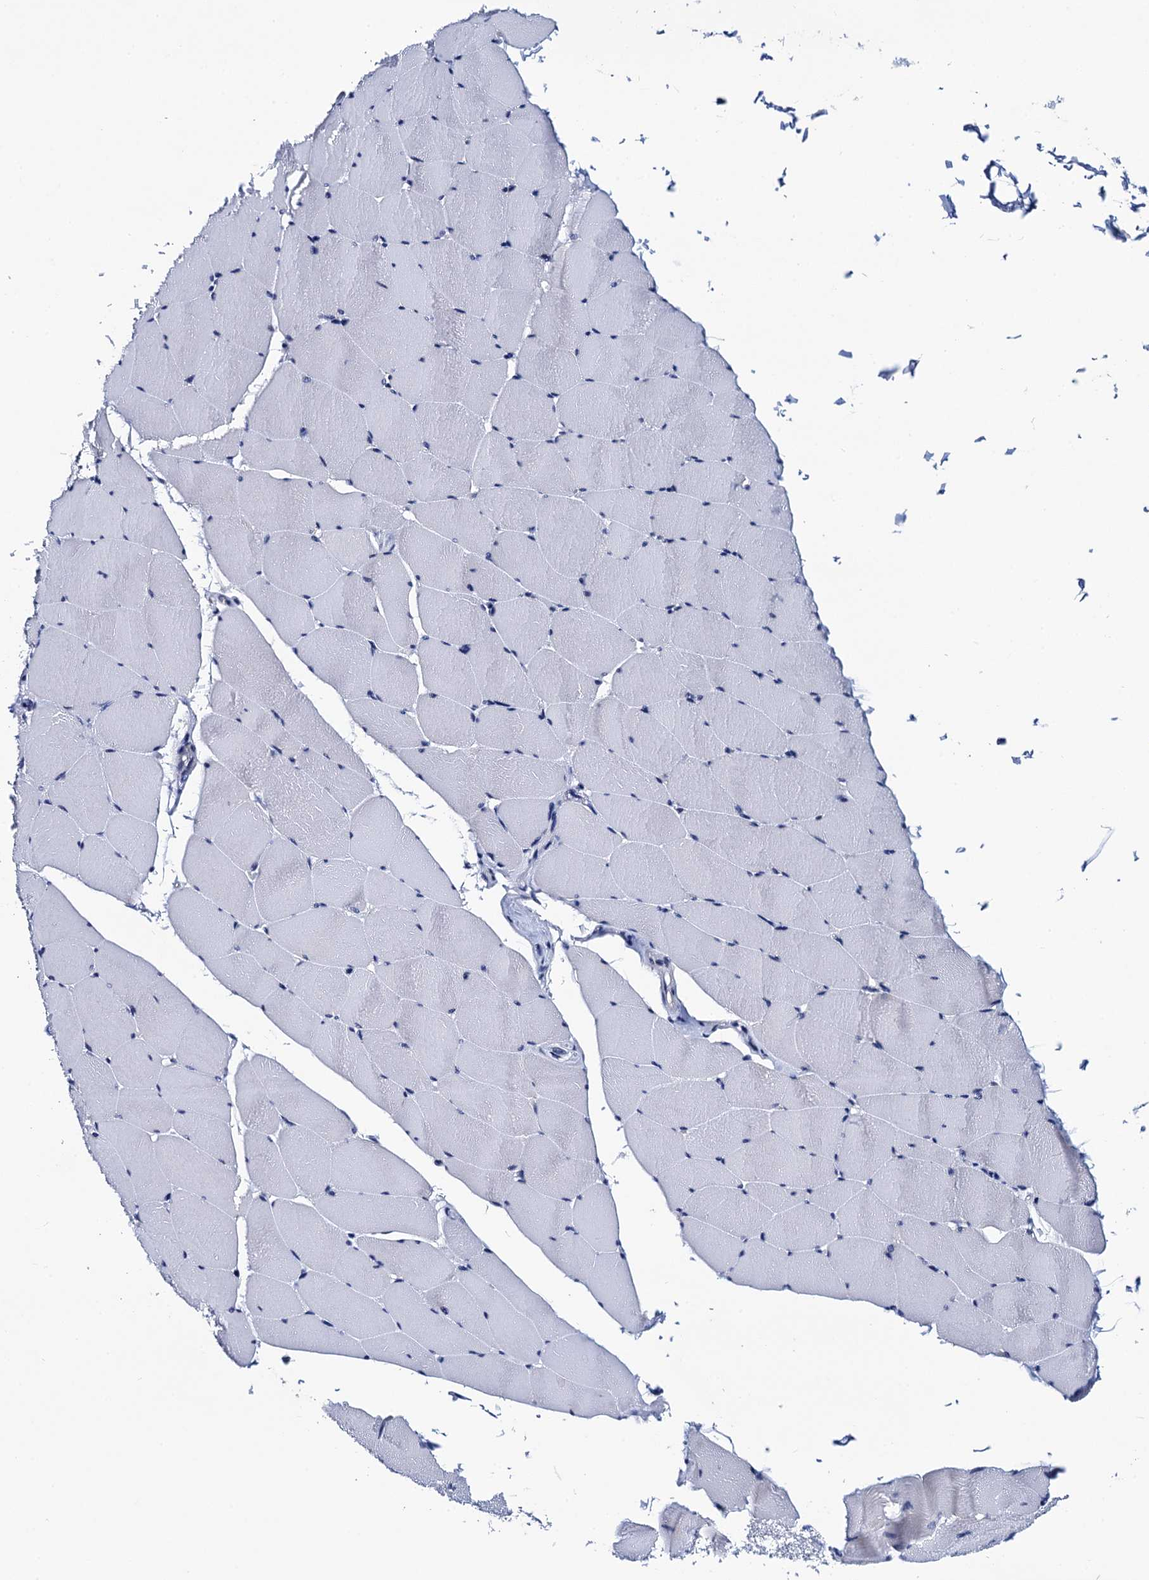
{"staining": {"intensity": "moderate", "quantity": "<25%", "location": "cytoplasmic/membranous"}, "tissue": "skeletal muscle", "cell_type": "Myocytes", "image_type": "normal", "snomed": [{"axis": "morphology", "description": "Normal tissue, NOS"}, {"axis": "topography", "description": "Skeletal muscle"}], "caption": "DAB immunohistochemical staining of benign skeletal muscle shows moderate cytoplasmic/membranous protein expression in approximately <25% of myocytes.", "gene": "C16orf87", "patient": {"sex": "male", "age": 62}}